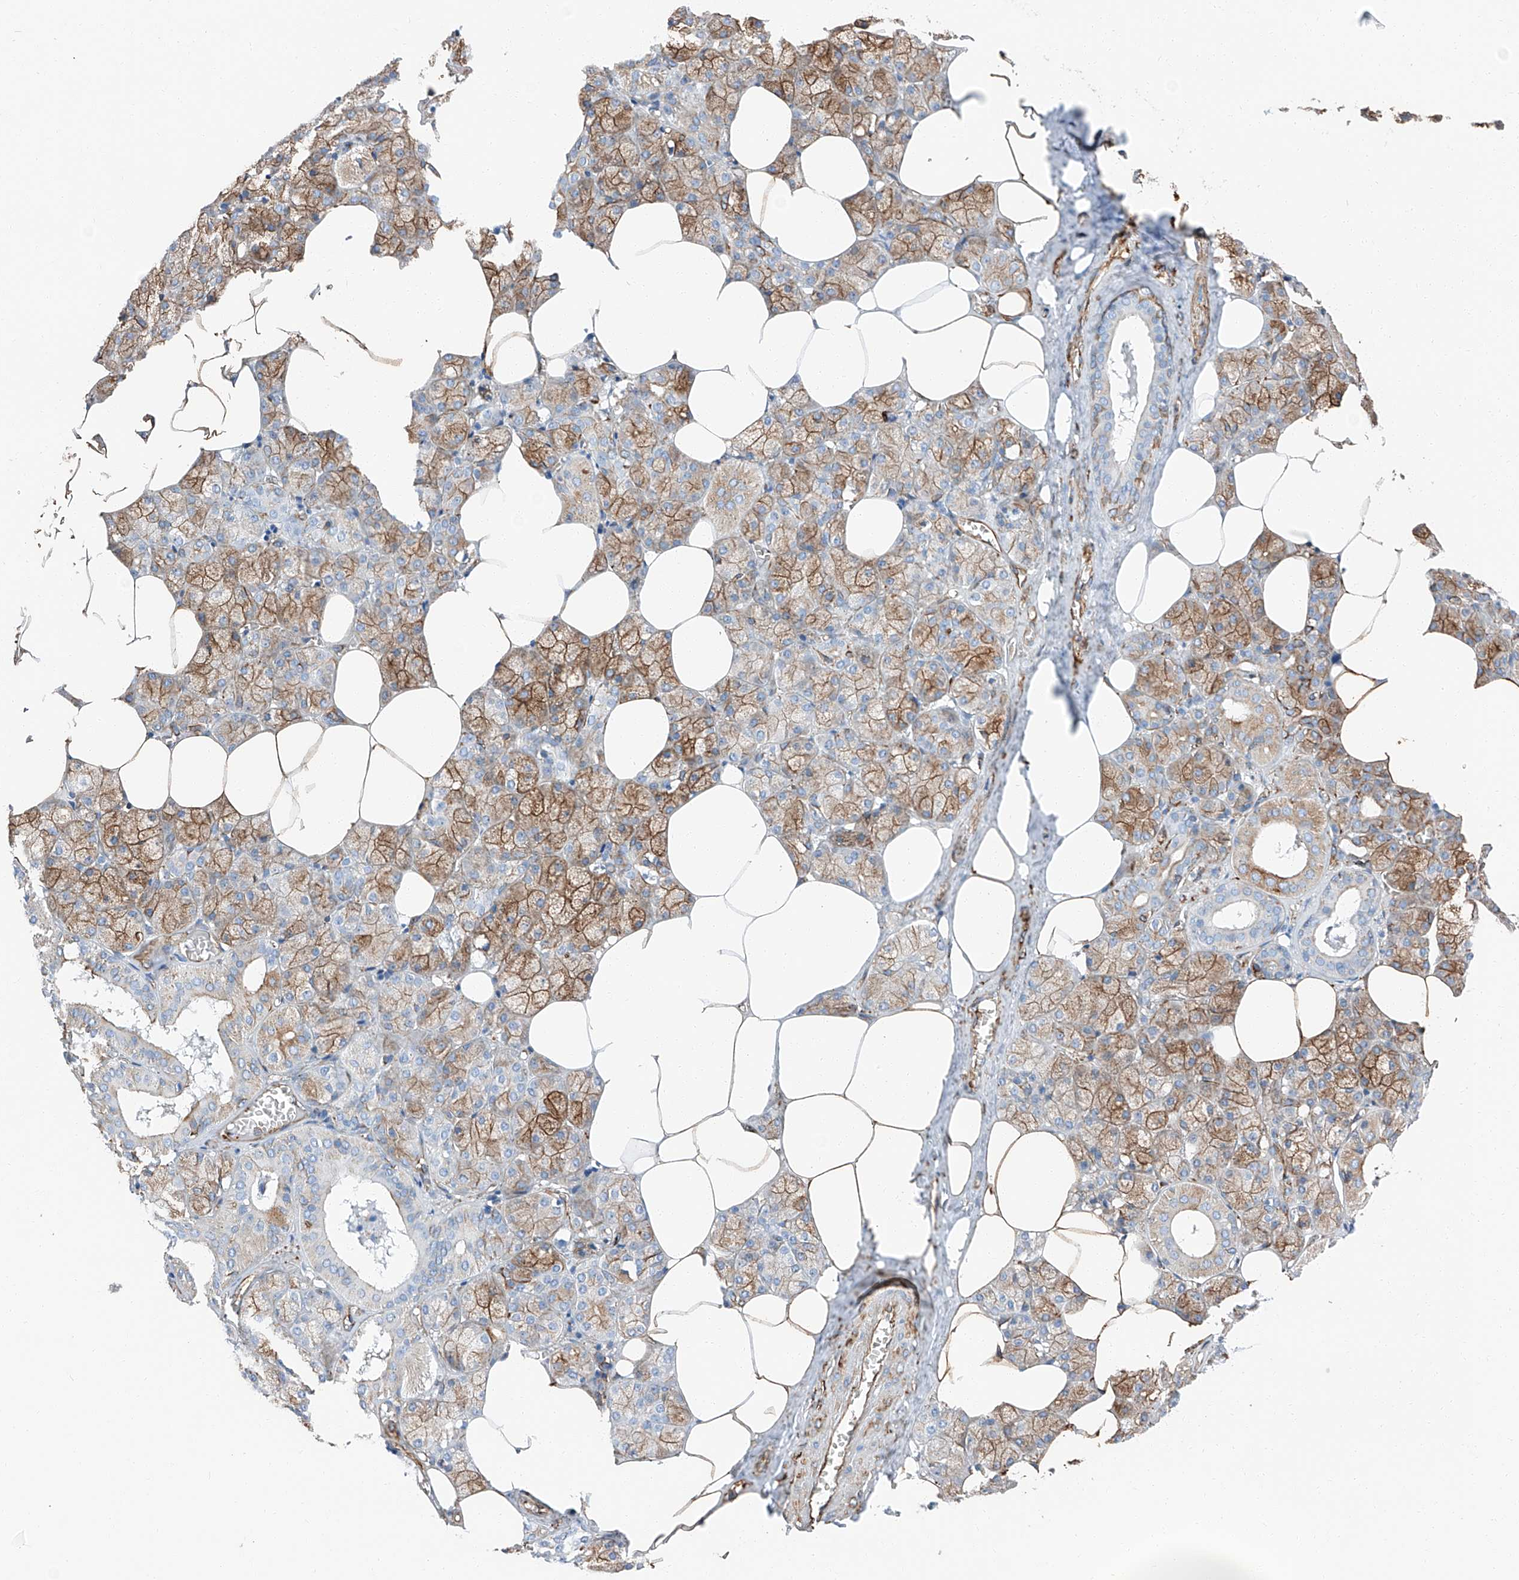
{"staining": {"intensity": "moderate", "quantity": ">75%", "location": "cytoplasmic/membranous"}, "tissue": "salivary gland", "cell_type": "Glandular cells", "image_type": "normal", "snomed": [{"axis": "morphology", "description": "Normal tissue, NOS"}, {"axis": "topography", "description": "Salivary gland"}], "caption": "Normal salivary gland displays moderate cytoplasmic/membranous expression in about >75% of glandular cells (DAB (3,3'-diaminobenzidine) = brown stain, brightfield microscopy at high magnification)..", "gene": "ZNF804A", "patient": {"sex": "male", "age": 62}}